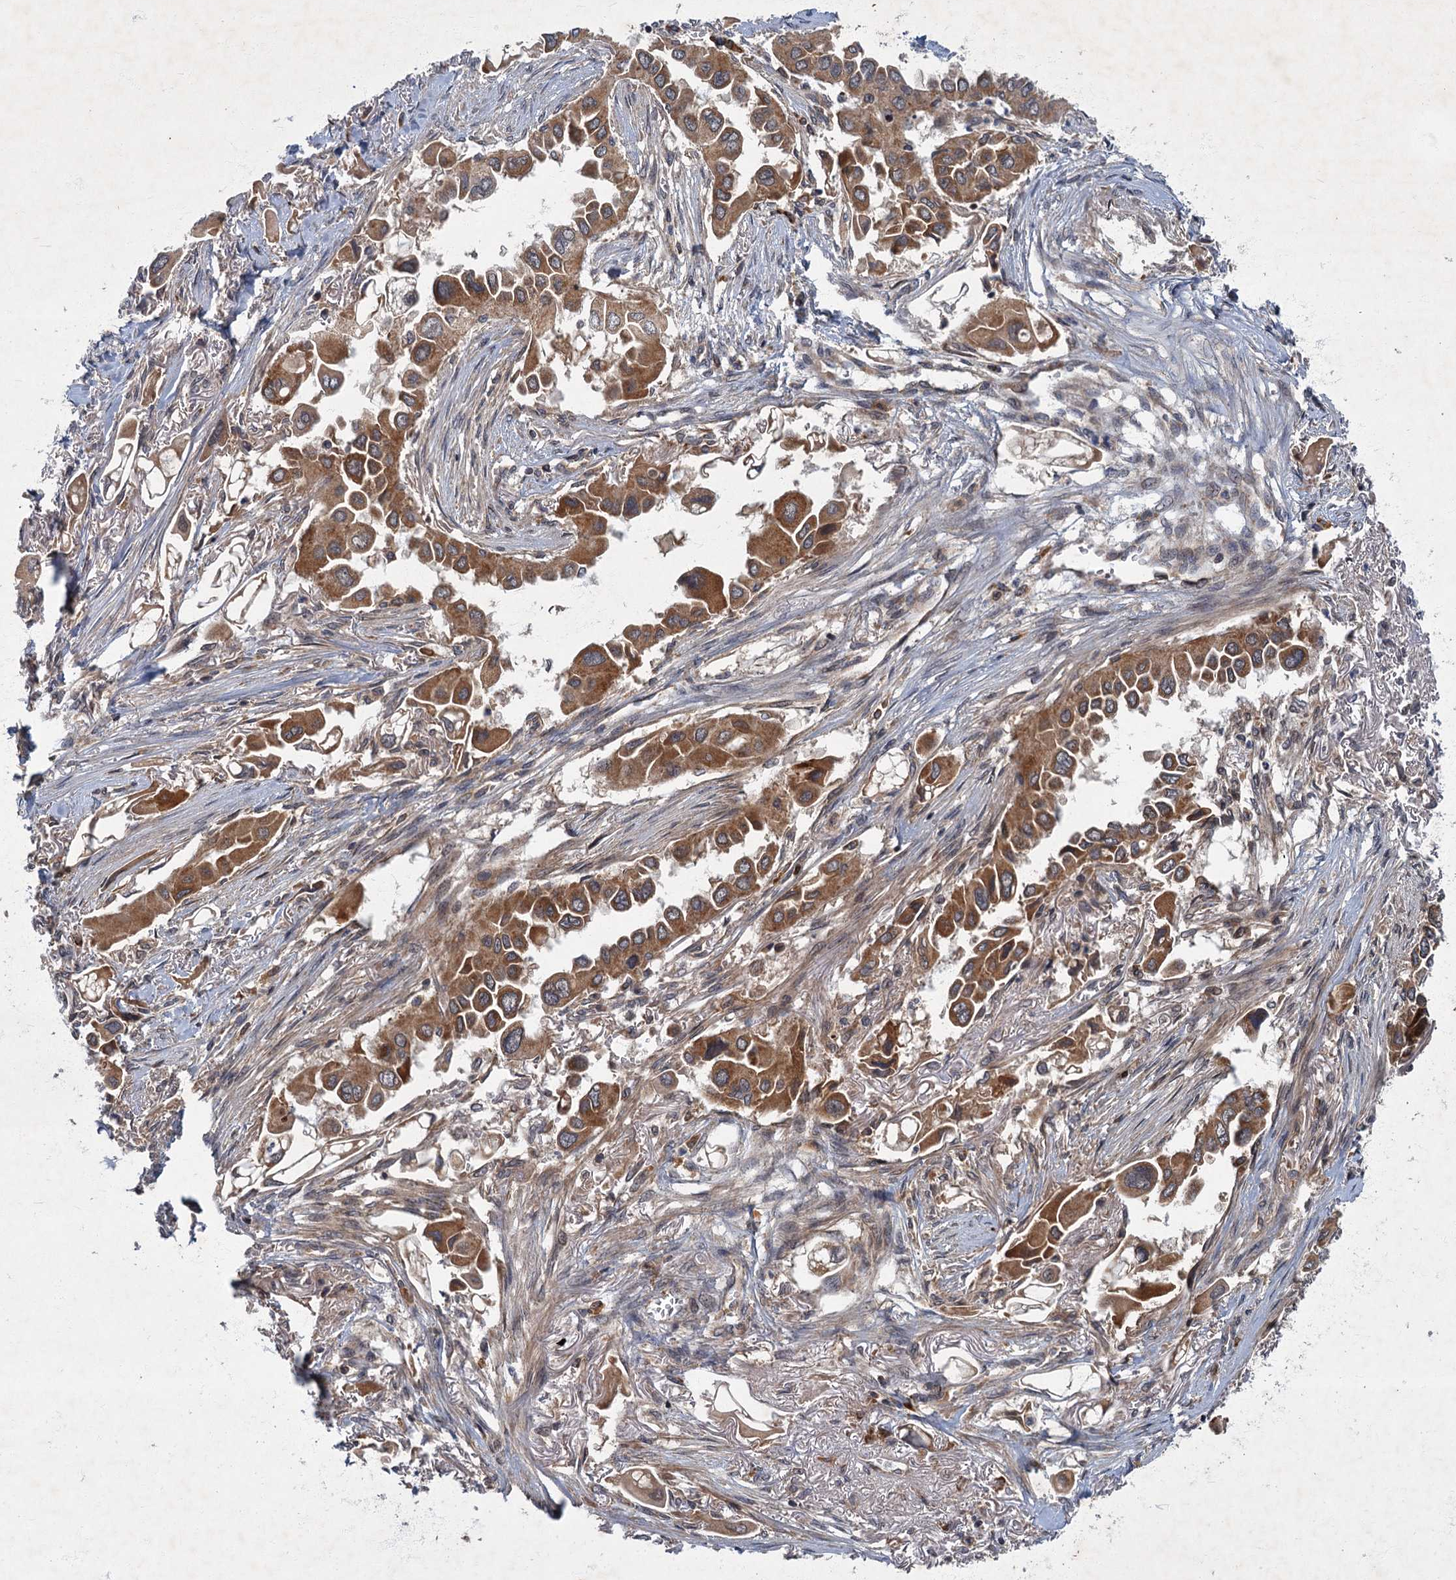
{"staining": {"intensity": "moderate", "quantity": ">75%", "location": "cytoplasmic/membranous"}, "tissue": "lung cancer", "cell_type": "Tumor cells", "image_type": "cancer", "snomed": [{"axis": "morphology", "description": "Adenocarcinoma, NOS"}, {"axis": "topography", "description": "Lung"}], "caption": "Protein expression analysis of human lung cancer reveals moderate cytoplasmic/membranous positivity in about >75% of tumor cells. (Stains: DAB in brown, nuclei in blue, Microscopy: brightfield microscopy at high magnification).", "gene": "SLC11A2", "patient": {"sex": "female", "age": 76}}